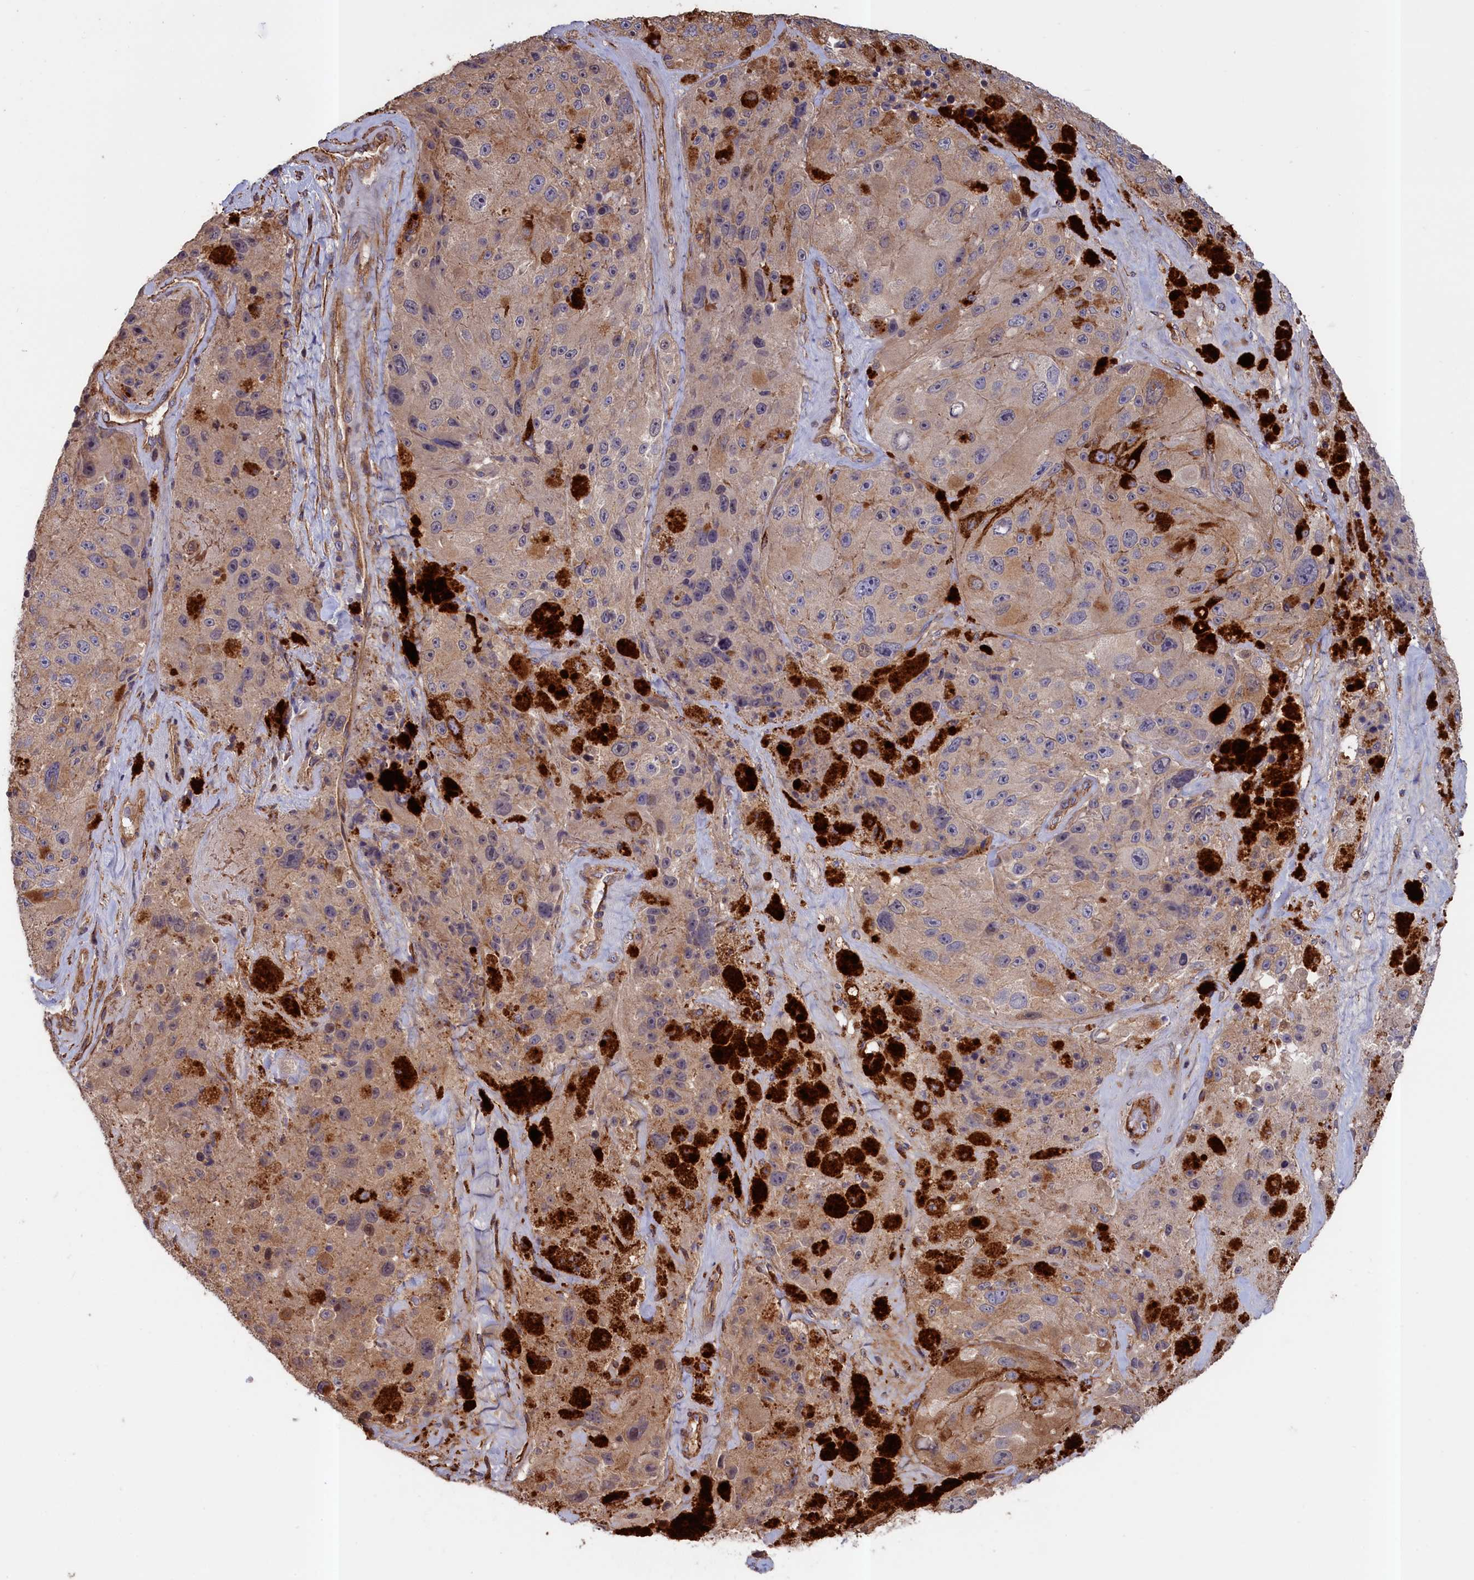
{"staining": {"intensity": "weak", "quantity": "25%-75%", "location": "cytoplasmic/membranous"}, "tissue": "melanoma", "cell_type": "Tumor cells", "image_type": "cancer", "snomed": [{"axis": "morphology", "description": "Malignant melanoma, Metastatic site"}, {"axis": "topography", "description": "Lymph node"}], "caption": "Protein staining of malignant melanoma (metastatic site) tissue displays weak cytoplasmic/membranous positivity in approximately 25%-75% of tumor cells.", "gene": "ANKRD27", "patient": {"sex": "male", "age": 62}}